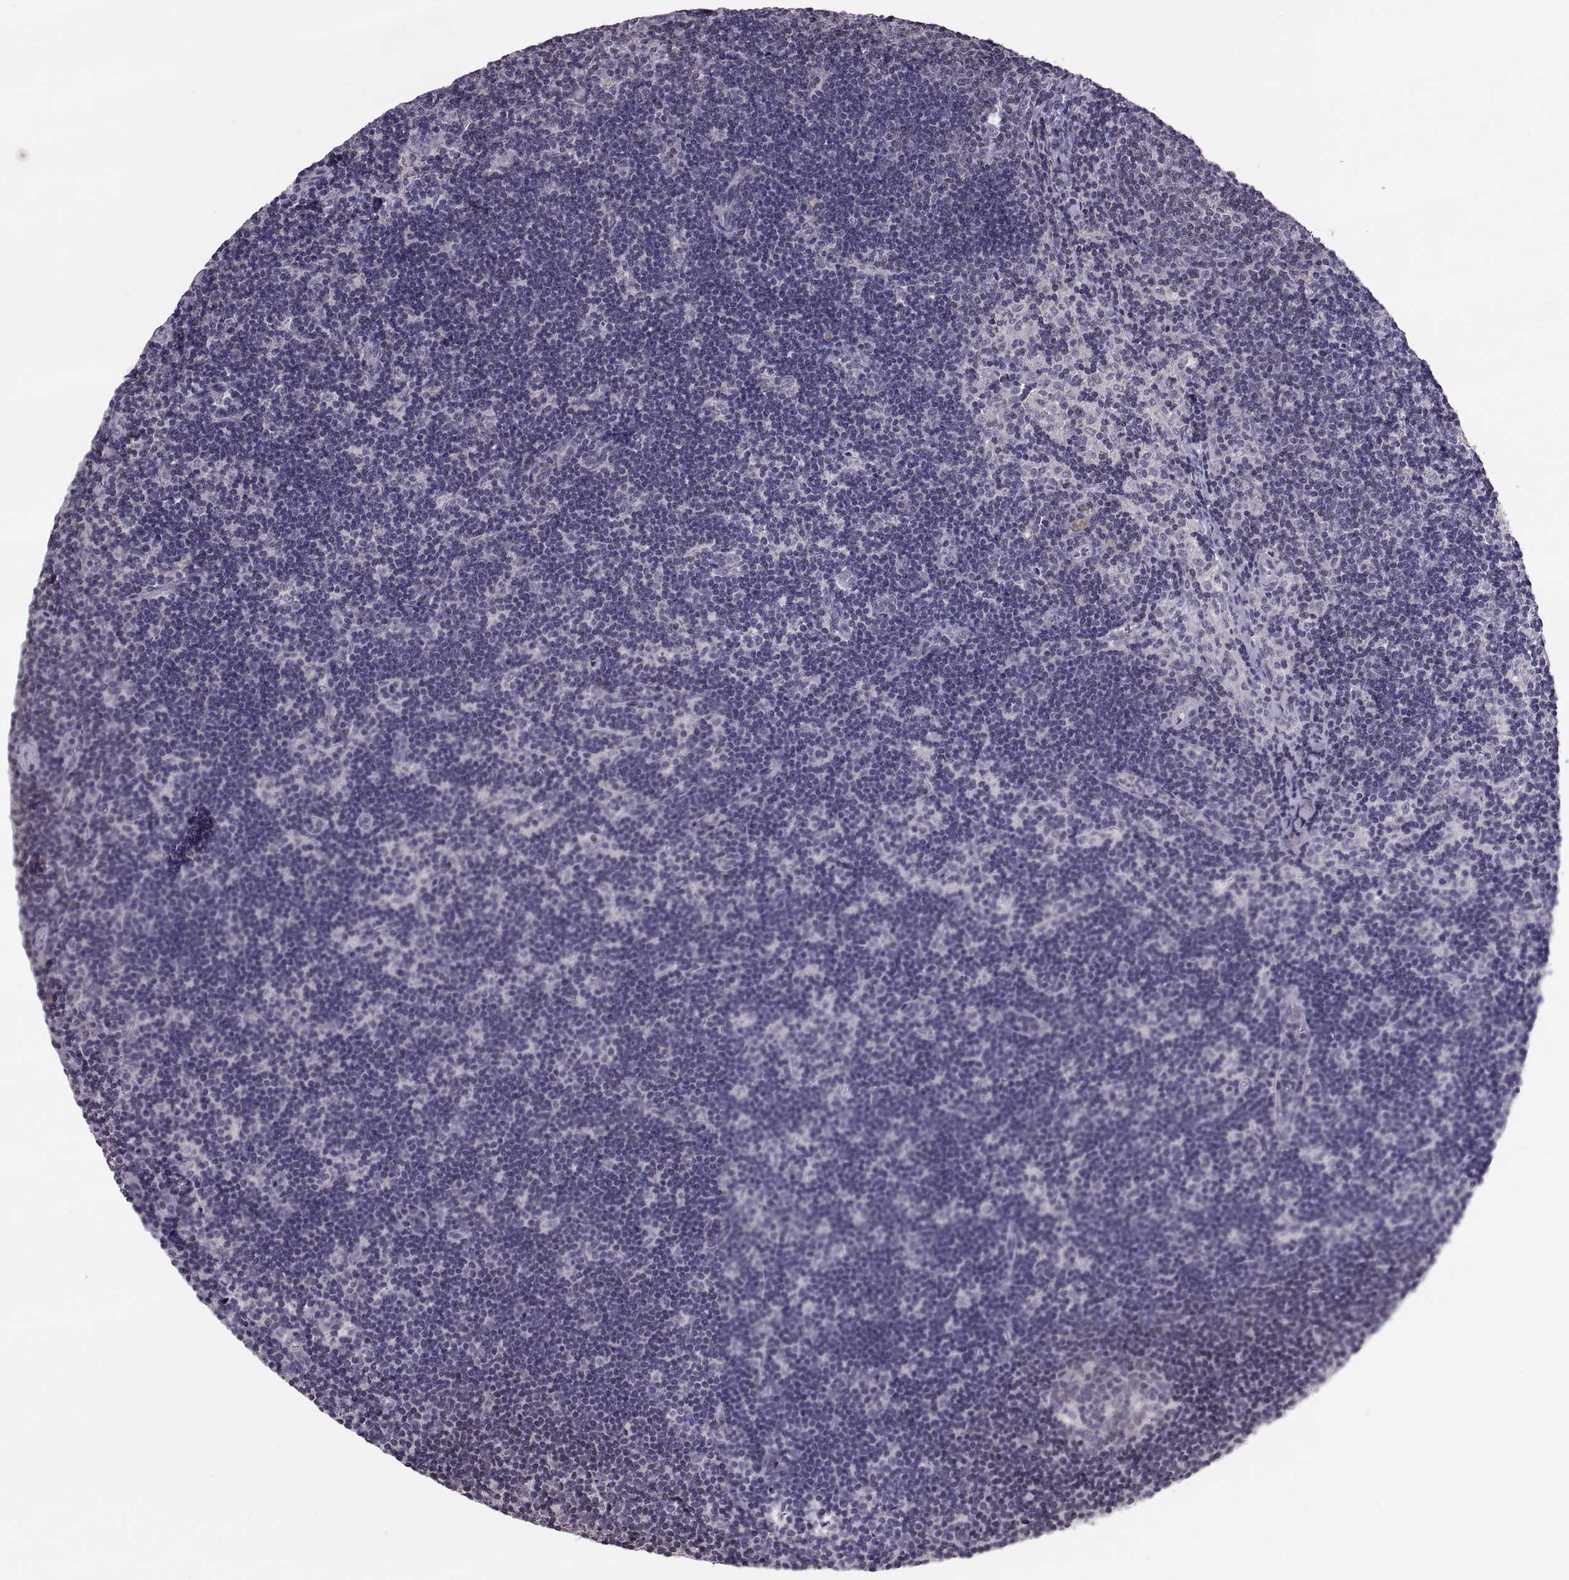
{"staining": {"intensity": "negative", "quantity": "none", "location": "none"}, "tissue": "lymph node", "cell_type": "Germinal center cells", "image_type": "normal", "snomed": [{"axis": "morphology", "description": "Normal tissue, NOS"}, {"axis": "topography", "description": "Lymph node"}], "caption": "Immunohistochemical staining of unremarkable human lymph node shows no significant expression in germinal center cells. Brightfield microscopy of immunohistochemistry stained with DAB (3,3'-diaminobenzidine) (brown) and hematoxylin (blue), captured at high magnification.", "gene": "PAX2", "patient": {"sex": "female", "age": 34}}